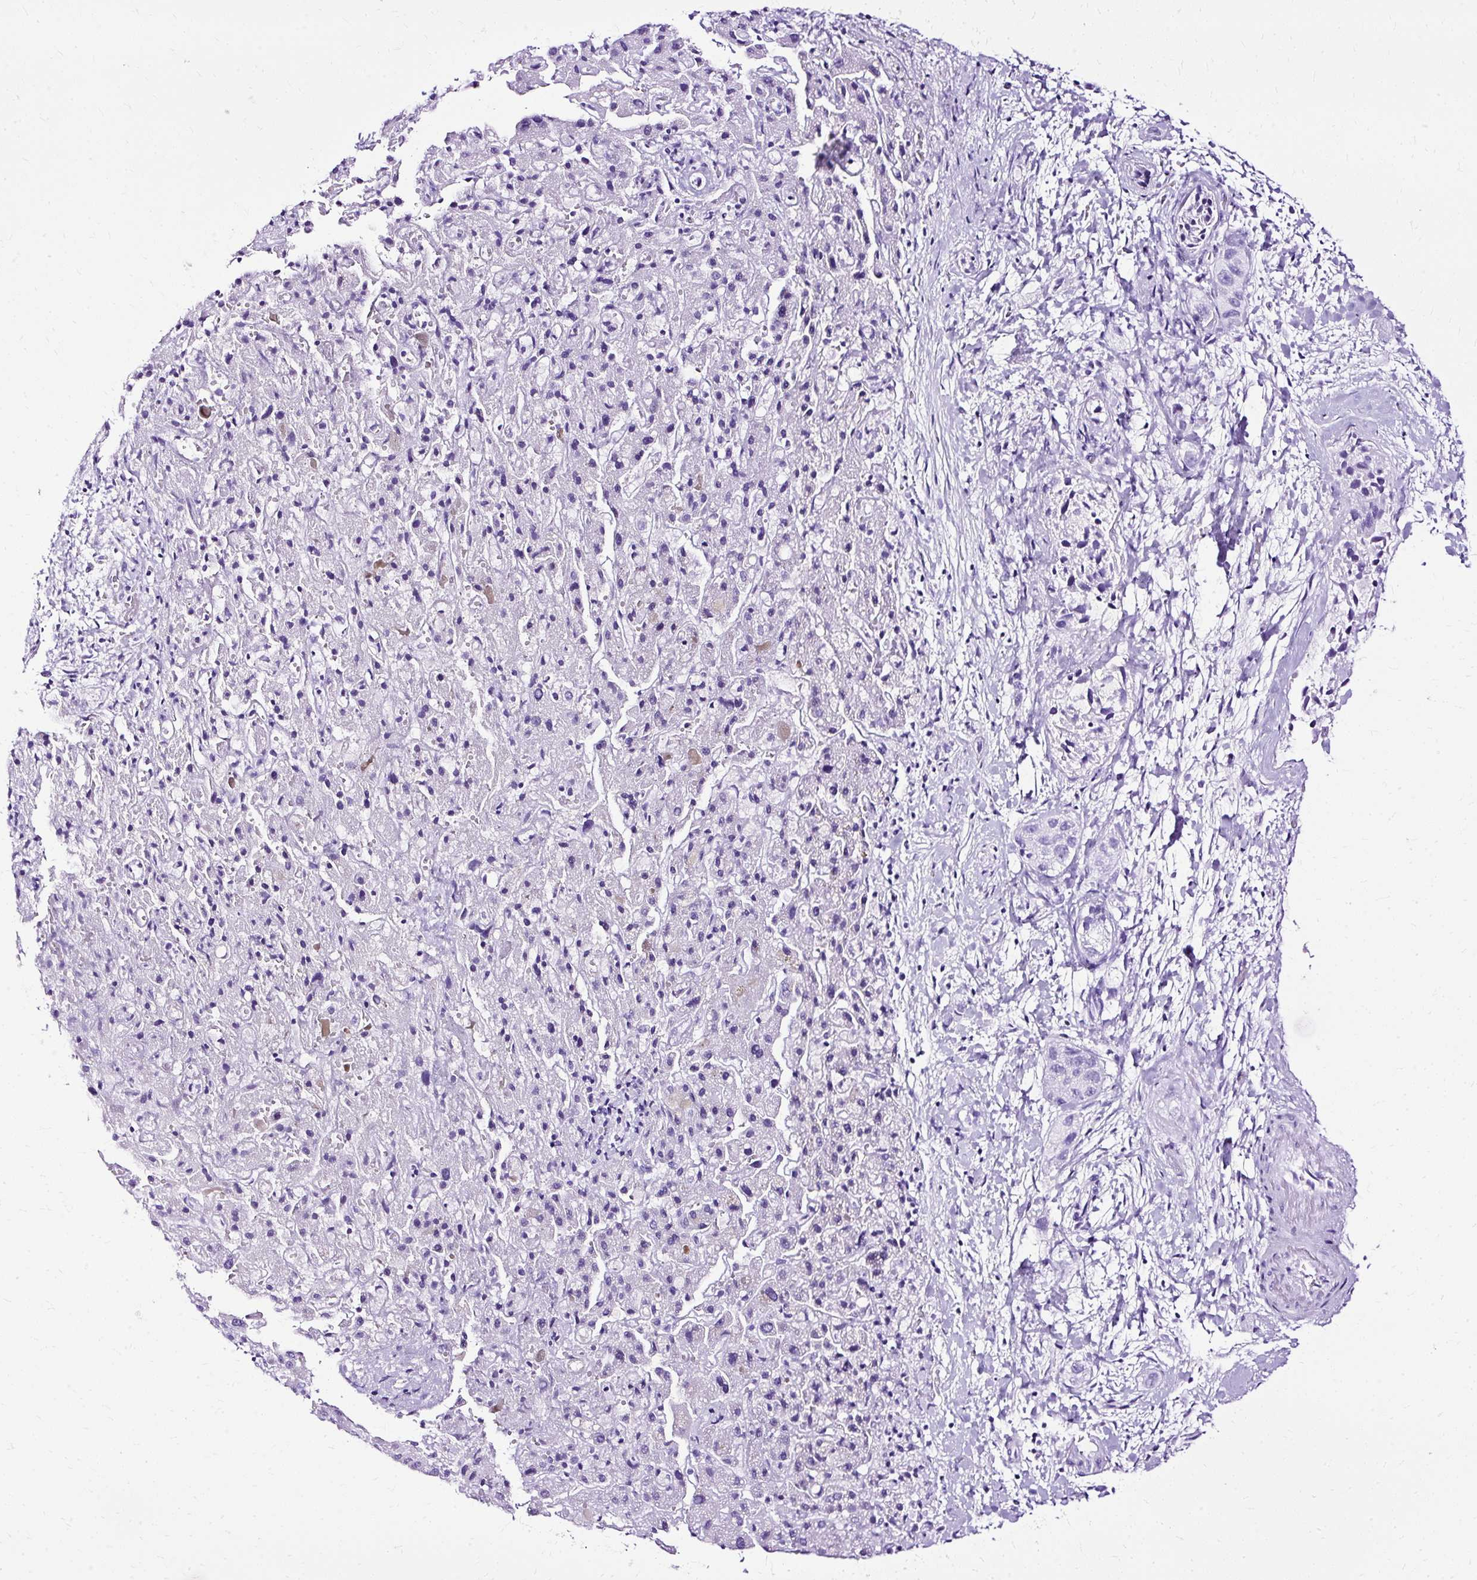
{"staining": {"intensity": "negative", "quantity": "none", "location": "none"}, "tissue": "liver cancer", "cell_type": "Tumor cells", "image_type": "cancer", "snomed": [{"axis": "morphology", "description": "Cholangiocarcinoma"}, {"axis": "topography", "description": "Liver"}], "caption": "High power microscopy histopathology image of an immunohistochemistry image of liver cholangiocarcinoma, revealing no significant staining in tumor cells.", "gene": "SLC8A2", "patient": {"sex": "female", "age": 52}}